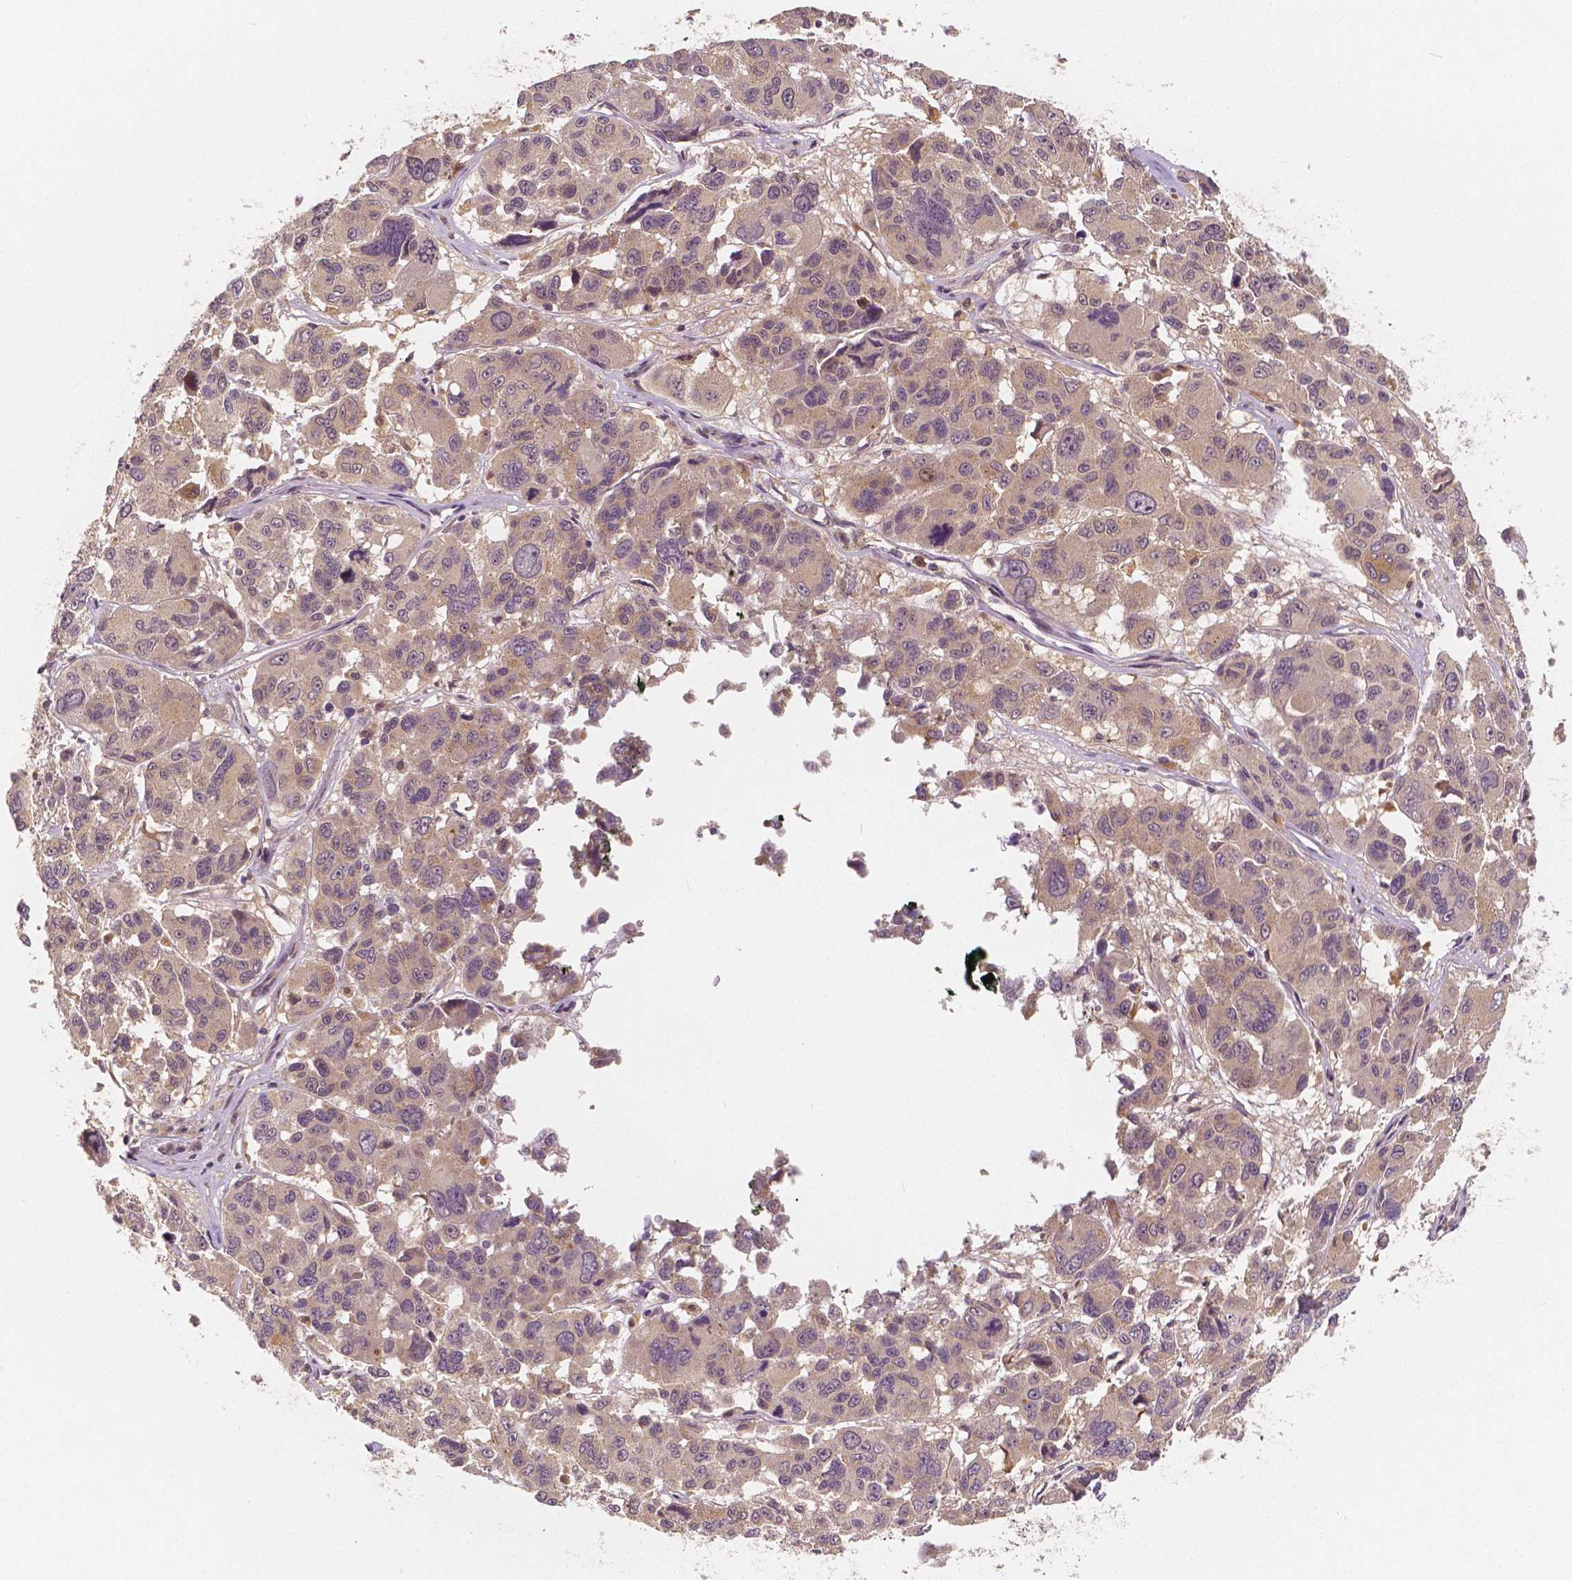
{"staining": {"intensity": "weak", "quantity": ">75%", "location": "cytoplasmic/membranous"}, "tissue": "melanoma", "cell_type": "Tumor cells", "image_type": "cancer", "snomed": [{"axis": "morphology", "description": "Malignant melanoma, NOS"}, {"axis": "topography", "description": "Skin"}], "caption": "Immunohistochemistry of human melanoma demonstrates low levels of weak cytoplasmic/membranous staining in about >75% of tumor cells.", "gene": "SNX12", "patient": {"sex": "female", "age": 66}}